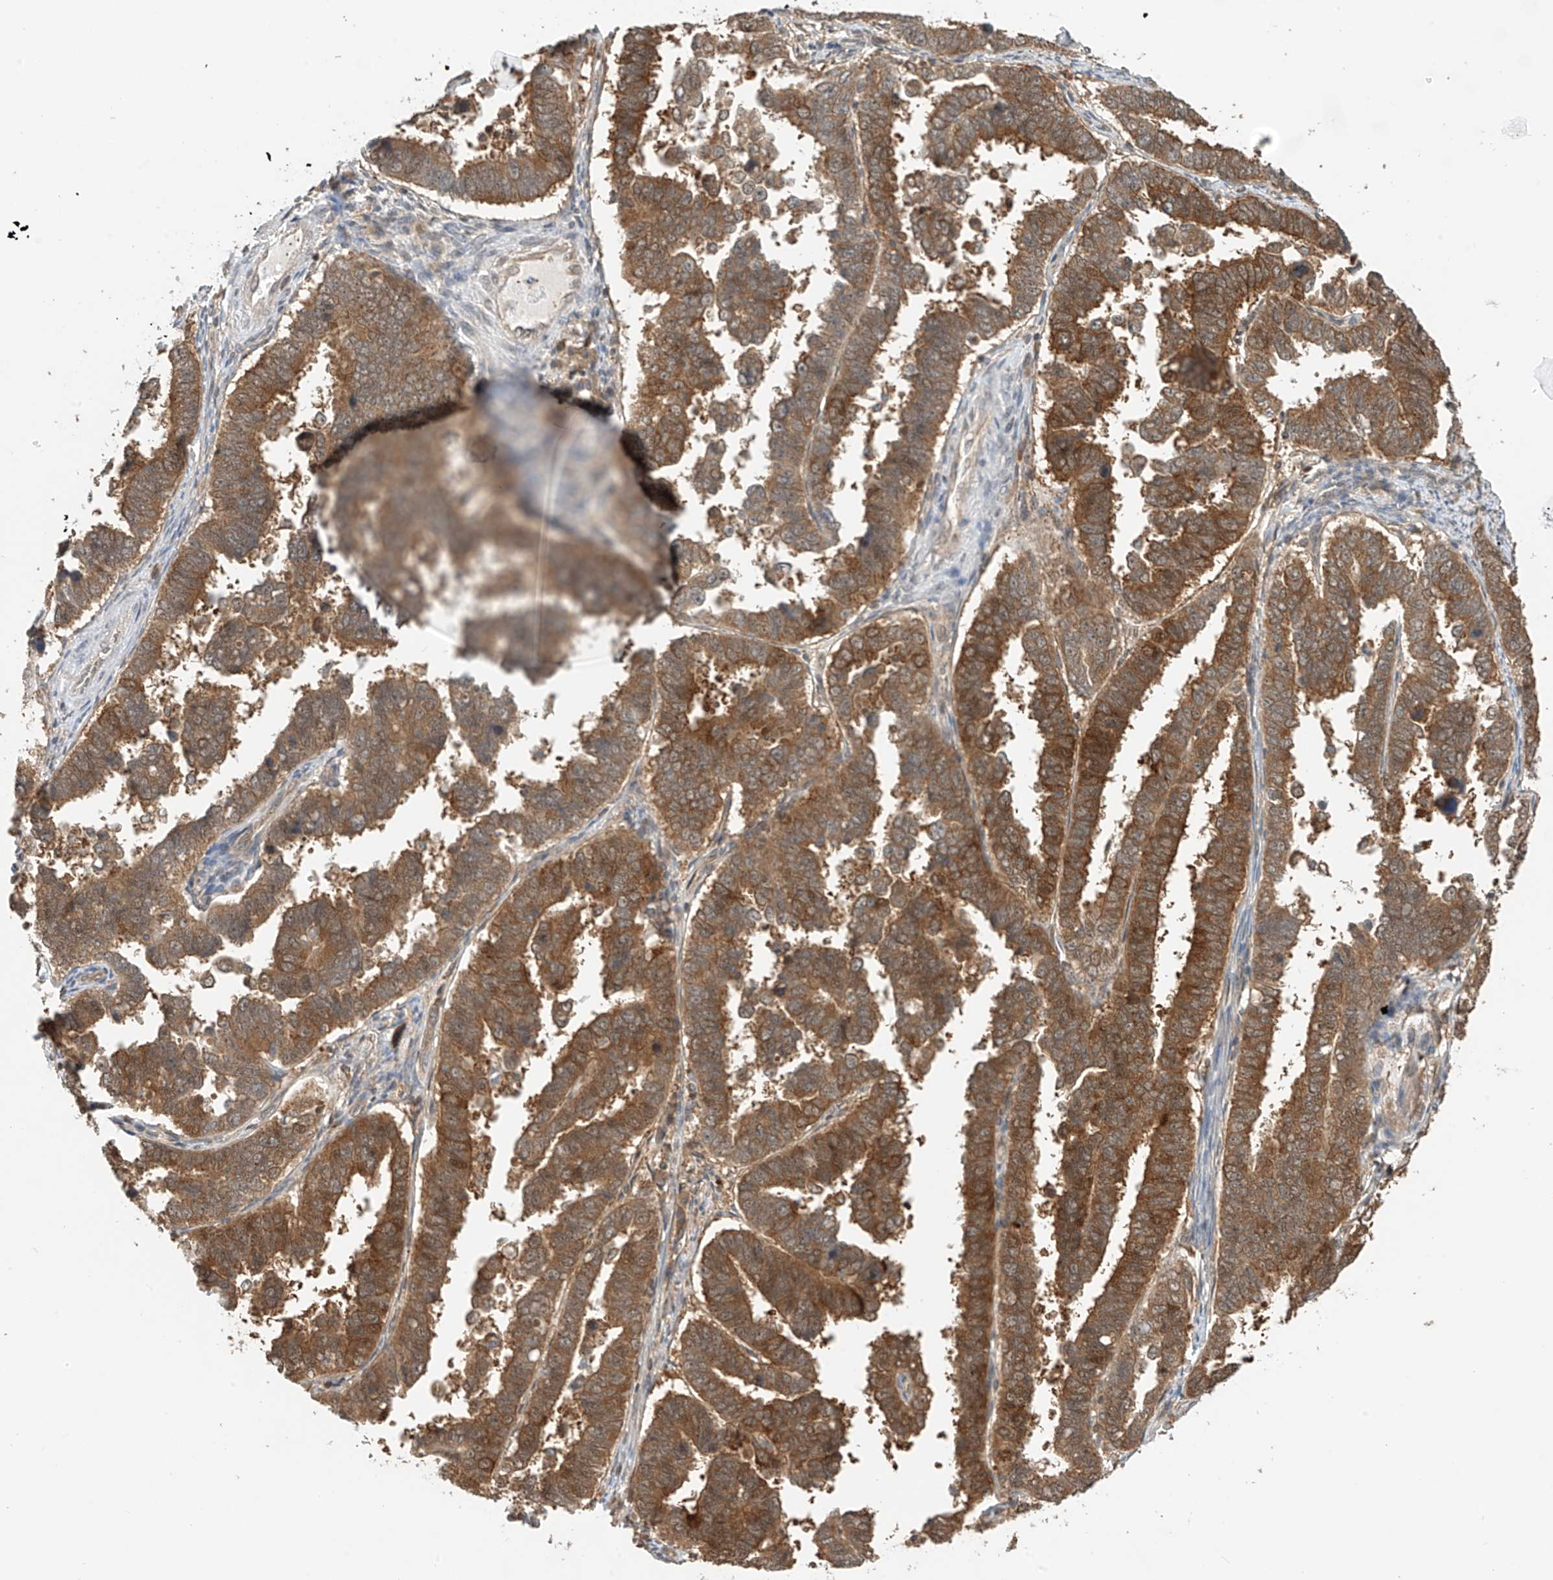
{"staining": {"intensity": "moderate", "quantity": ">75%", "location": "cytoplasmic/membranous"}, "tissue": "endometrial cancer", "cell_type": "Tumor cells", "image_type": "cancer", "snomed": [{"axis": "morphology", "description": "Adenocarcinoma, NOS"}, {"axis": "topography", "description": "Endometrium"}], "caption": "Brown immunohistochemical staining in endometrial adenocarcinoma reveals moderate cytoplasmic/membranous staining in about >75% of tumor cells.", "gene": "PPA2", "patient": {"sex": "female", "age": 75}}